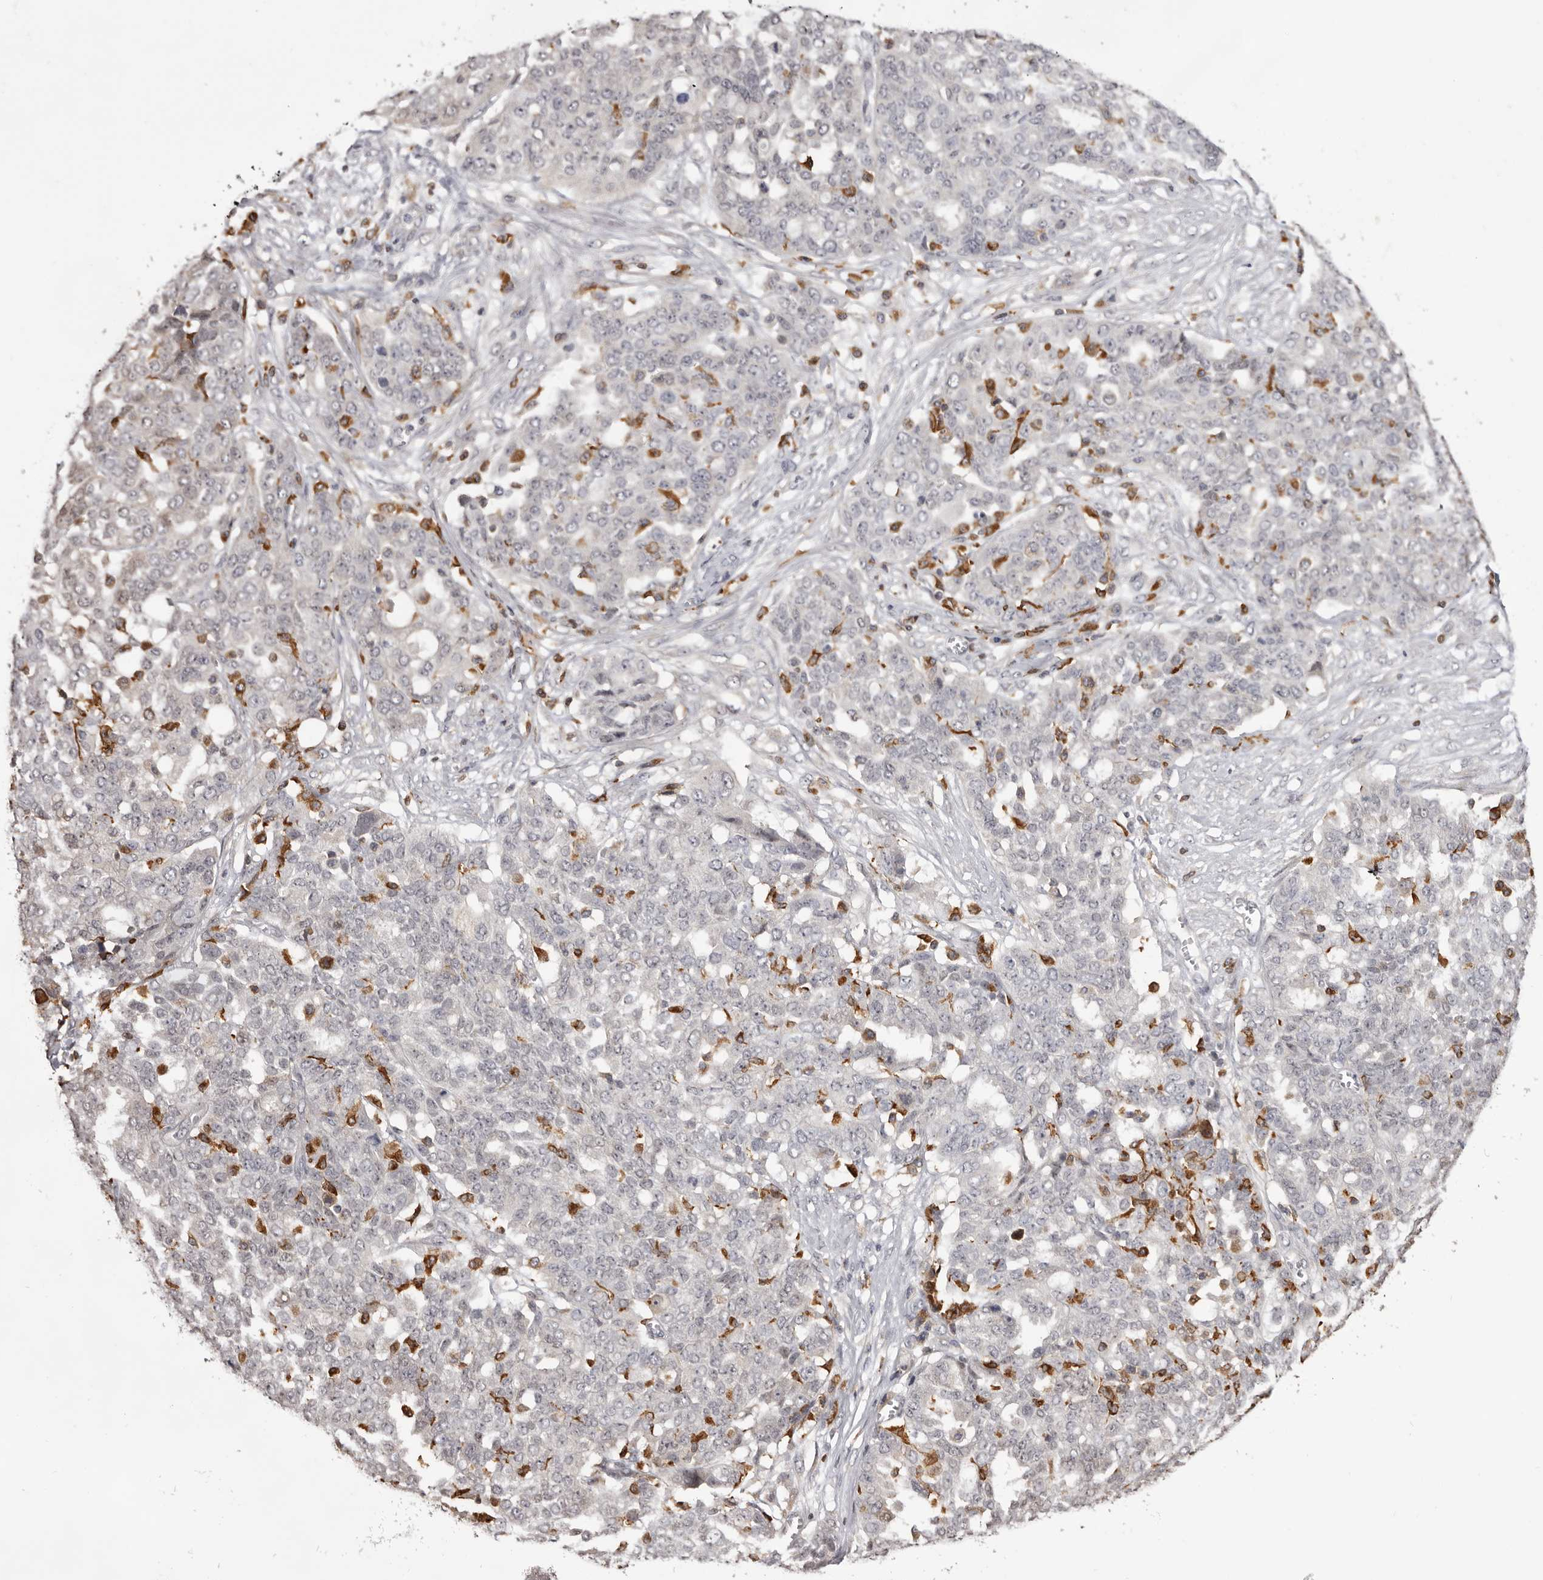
{"staining": {"intensity": "negative", "quantity": "none", "location": "none"}, "tissue": "ovarian cancer", "cell_type": "Tumor cells", "image_type": "cancer", "snomed": [{"axis": "morphology", "description": "Cystadenocarcinoma, serous, NOS"}, {"axis": "topography", "description": "Soft tissue"}, {"axis": "topography", "description": "Ovary"}], "caption": "Immunohistochemistry (IHC) of human ovarian cancer (serous cystadenocarcinoma) exhibits no expression in tumor cells. (DAB (3,3'-diaminobenzidine) IHC, high magnification).", "gene": "TNNI1", "patient": {"sex": "female", "age": 57}}